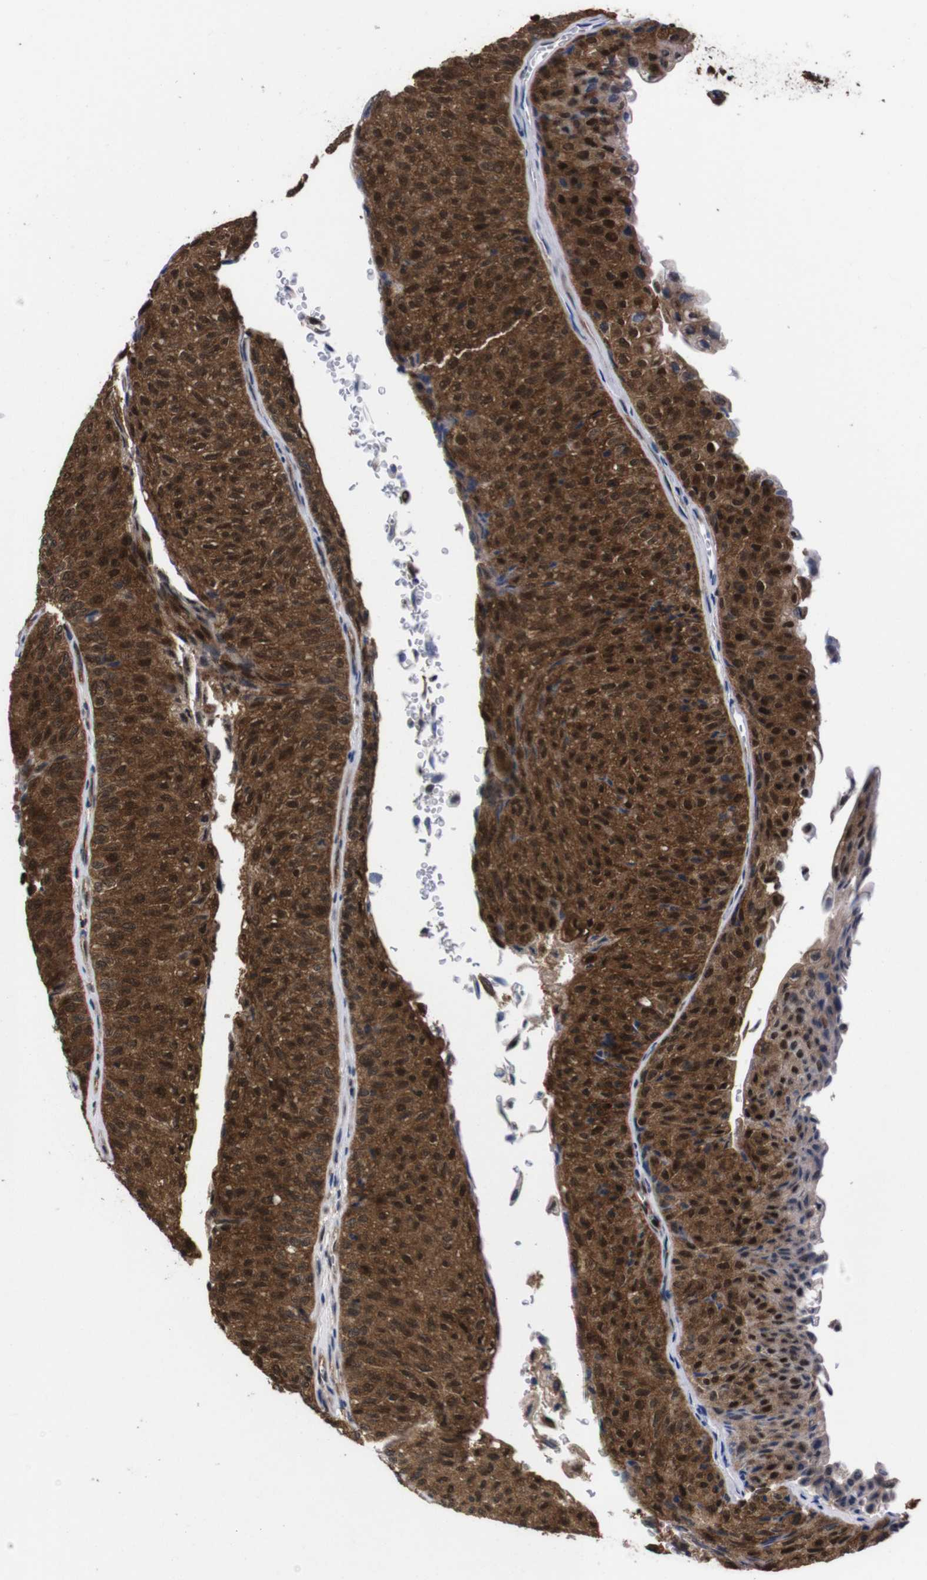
{"staining": {"intensity": "strong", "quantity": ">75%", "location": "cytoplasmic/membranous,nuclear"}, "tissue": "urothelial cancer", "cell_type": "Tumor cells", "image_type": "cancer", "snomed": [{"axis": "morphology", "description": "Urothelial carcinoma, Low grade"}, {"axis": "topography", "description": "Urinary bladder"}], "caption": "DAB (3,3'-diaminobenzidine) immunohistochemical staining of human urothelial carcinoma (low-grade) shows strong cytoplasmic/membranous and nuclear protein expression in approximately >75% of tumor cells.", "gene": "UBQLN2", "patient": {"sex": "male", "age": 78}}